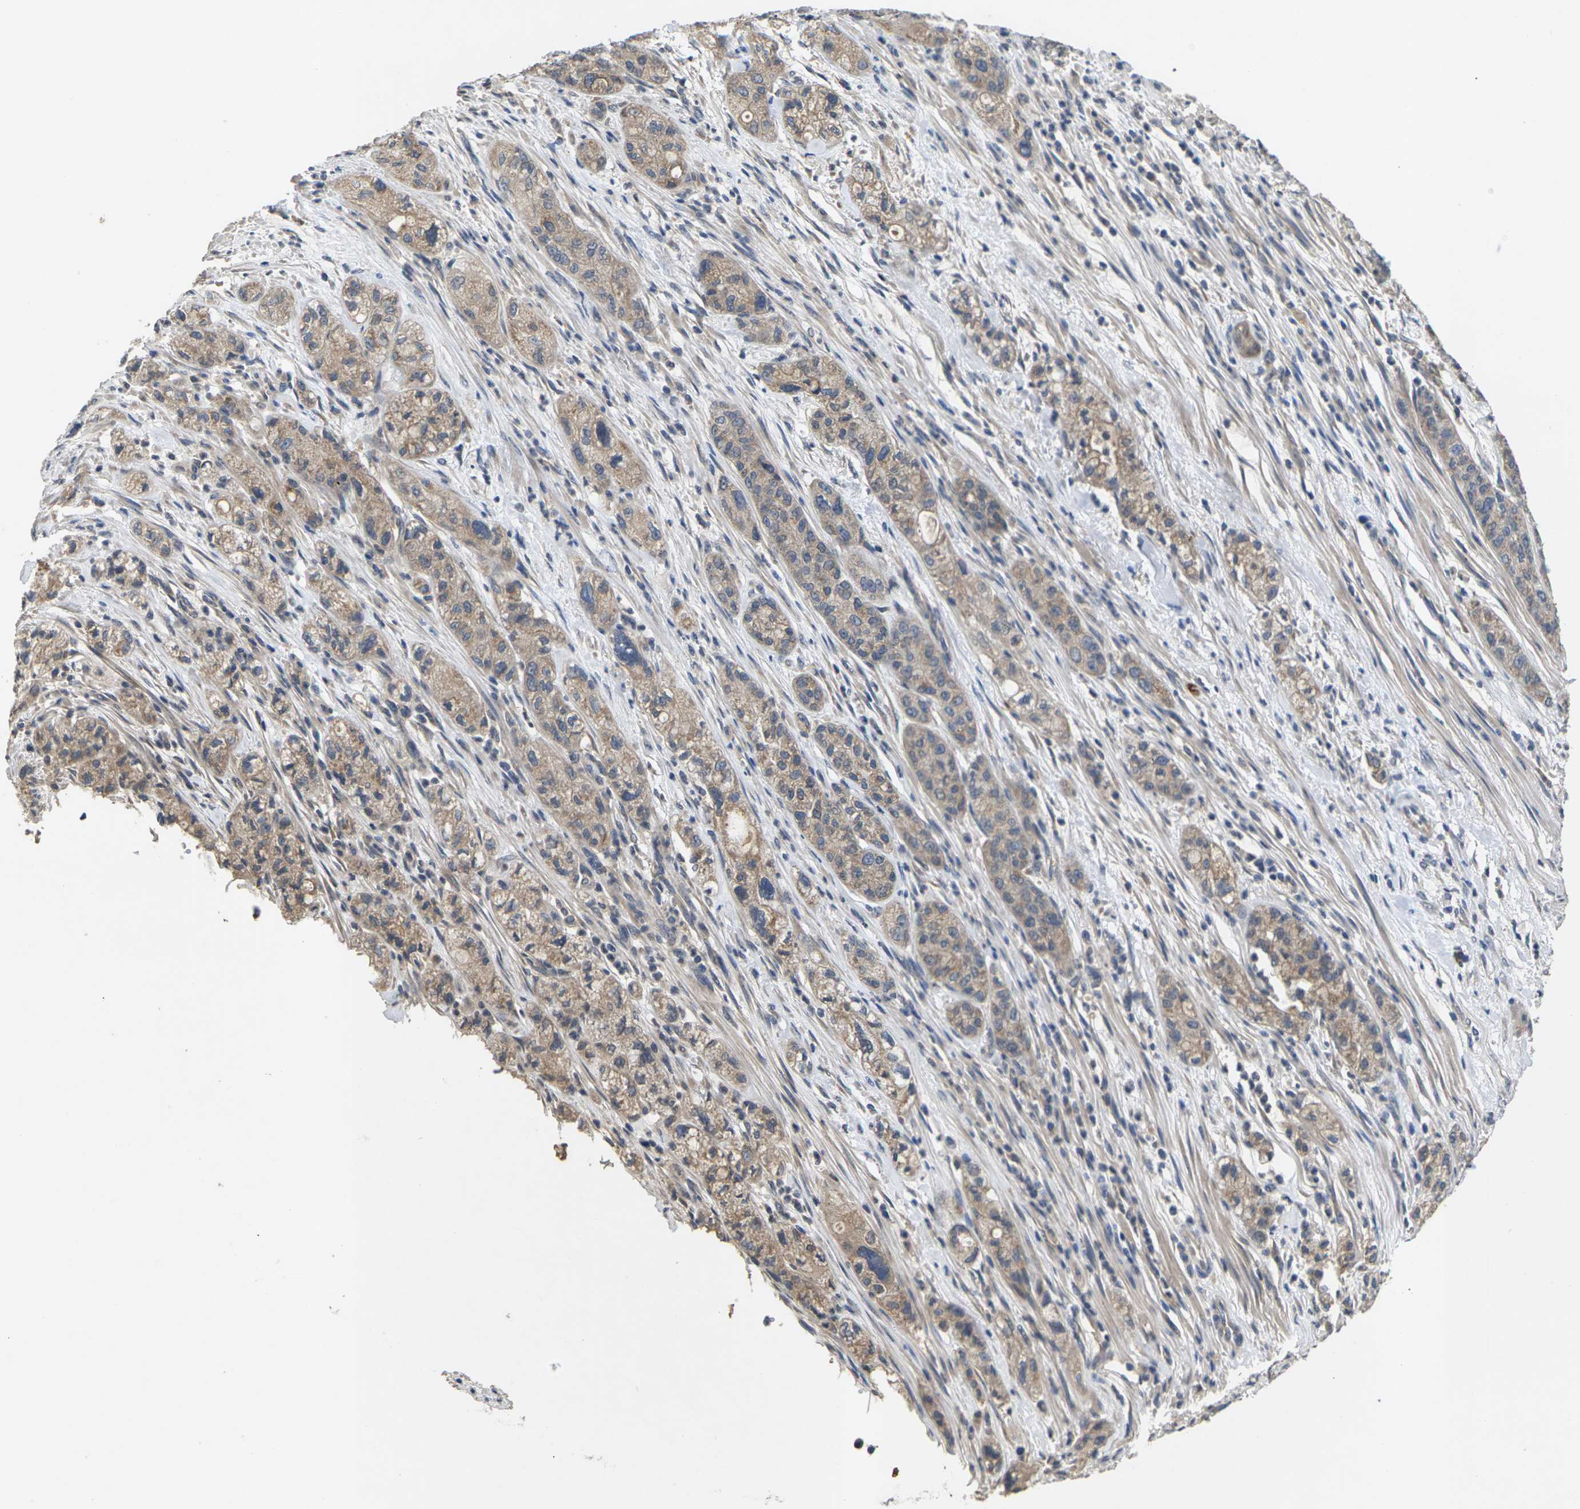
{"staining": {"intensity": "weak", "quantity": ">75%", "location": "cytoplasmic/membranous"}, "tissue": "pancreatic cancer", "cell_type": "Tumor cells", "image_type": "cancer", "snomed": [{"axis": "morphology", "description": "Adenocarcinoma, NOS"}, {"axis": "topography", "description": "Pancreas"}], "caption": "This histopathology image reveals IHC staining of human pancreatic cancer (adenocarcinoma), with low weak cytoplasmic/membranous expression in approximately >75% of tumor cells.", "gene": "SLC2A2", "patient": {"sex": "female", "age": 78}}